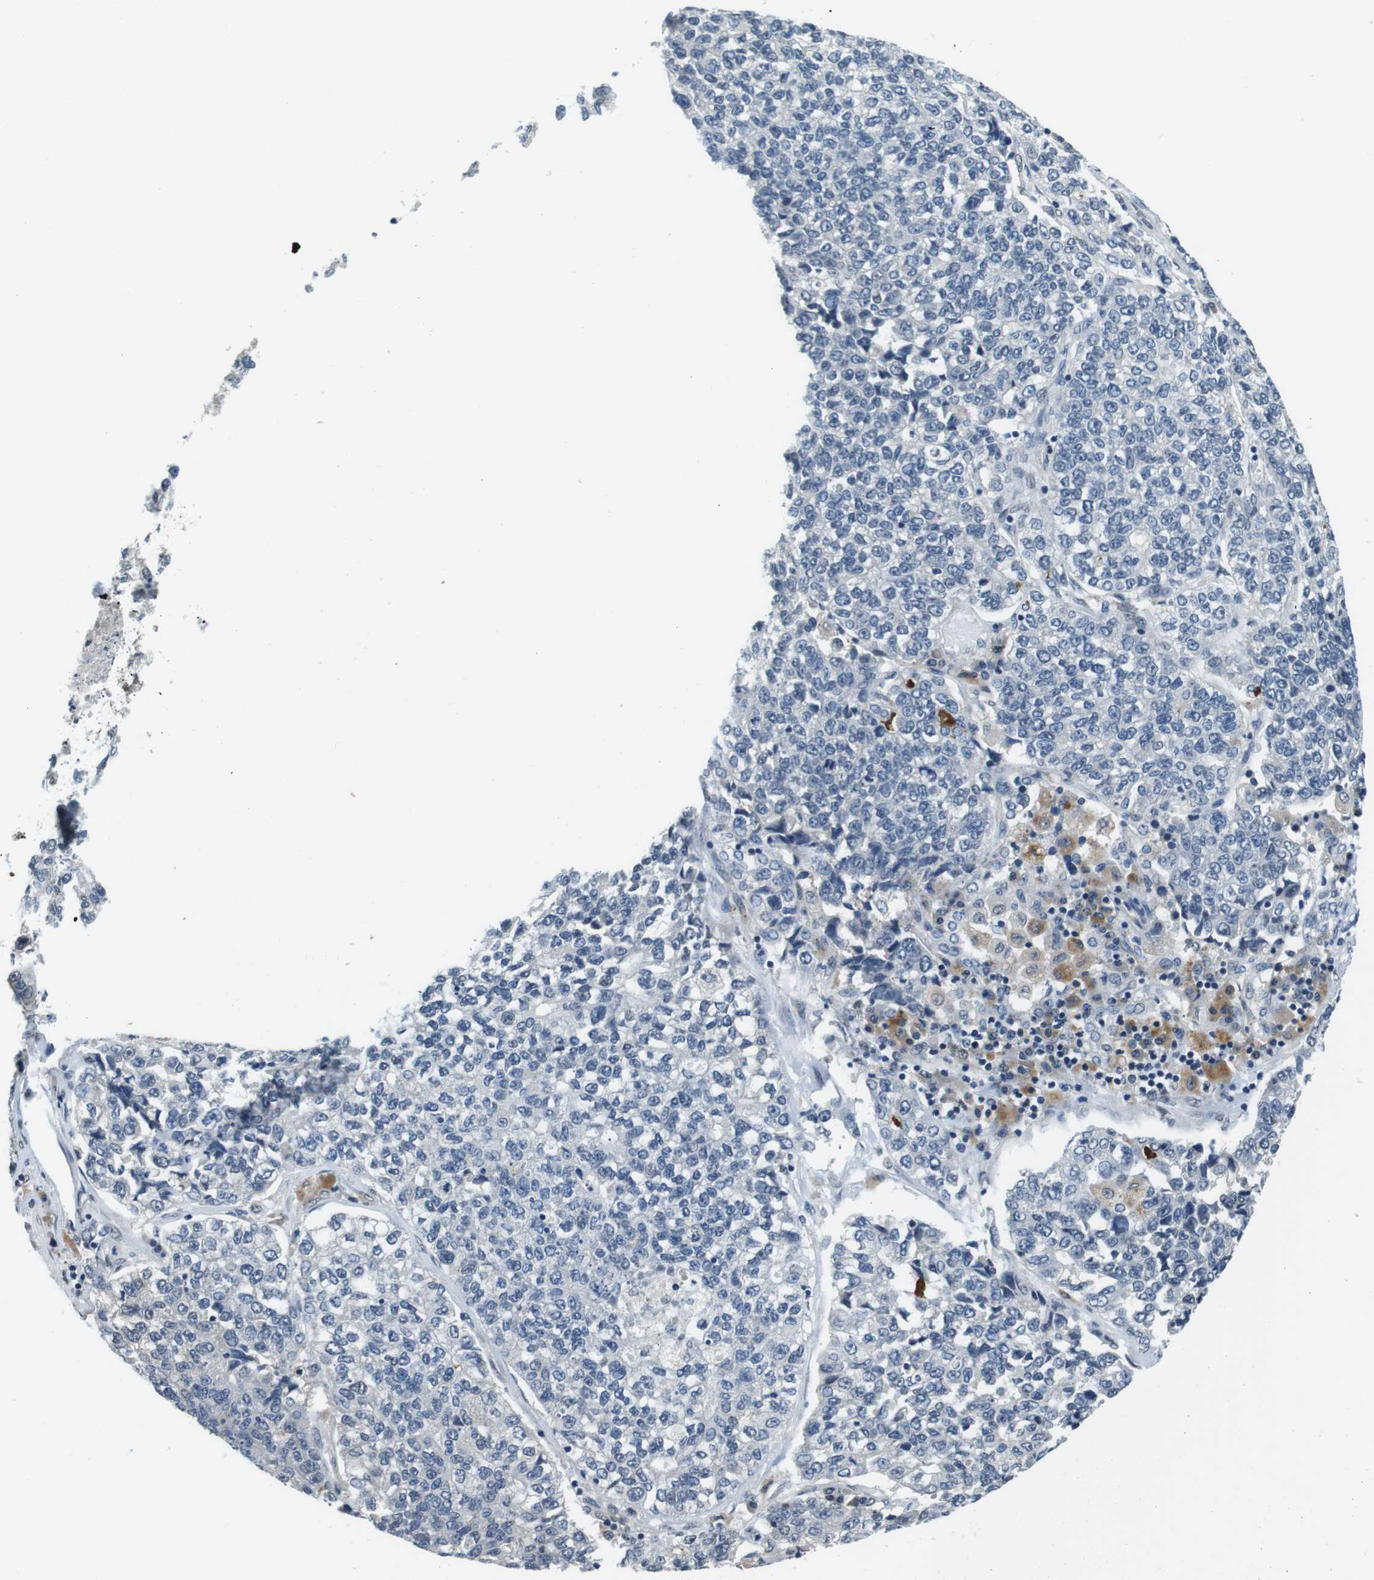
{"staining": {"intensity": "negative", "quantity": "none", "location": "none"}, "tissue": "lung cancer", "cell_type": "Tumor cells", "image_type": "cancer", "snomed": [{"axis": "morphology", "description": "Adenocarcinoma, NOS"}, {"axis": "topography", "description": "Lung"}], "caption": "An immunohistochemistry histopathology image of adenocarcinoma (lung) is shown. There is no staining in tumor cells of adenocarcinoma (lung).", "gene": "CD163L1", "patient": {"sex": "male", "age": 49}}